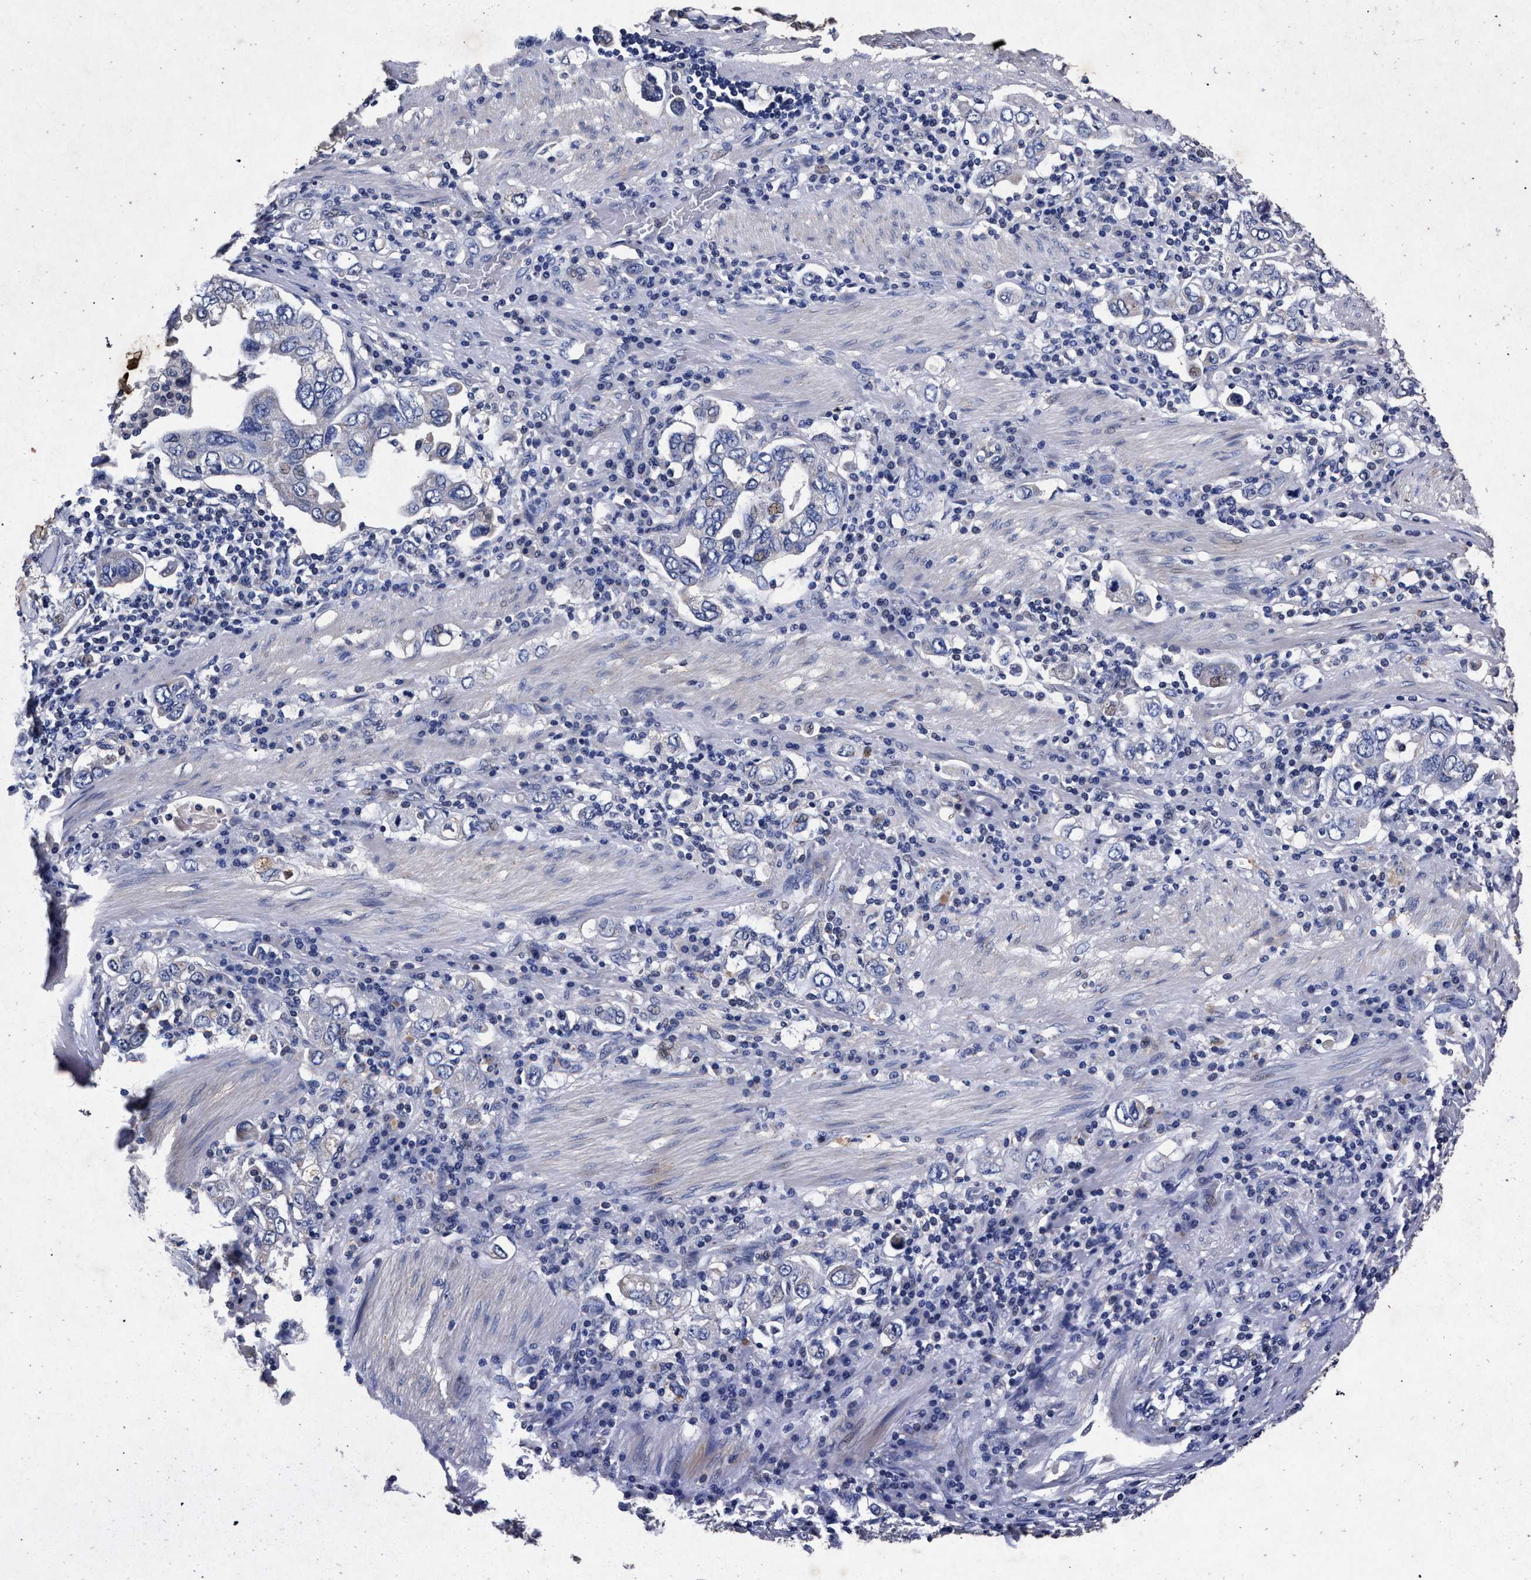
{"staining": {"intensity": "negative", "quantity": "none", "location": "none"}, "tissue": "stomach cancer", "cell_type": "Tumor cells", "image_type": "cancer", "snomed": [{"axis": "morphology", "description": "Adenocarcinoma, NOS"}, {"axis": "topography", "description": "Stomach, upper"}], "caption": "IHC micrograph of neoplastic tissue: human stomach cancer (adenocarcinoma) stained with DAB demonstrates no significant protein expression in tumor cells. (Stains: DAB IHC with hematoxylin counter stain, Microscopy: brightfield microscopy at high magnification).", "gene": "ATP1A2", "patient": {"sex": "male", "age": 62}}